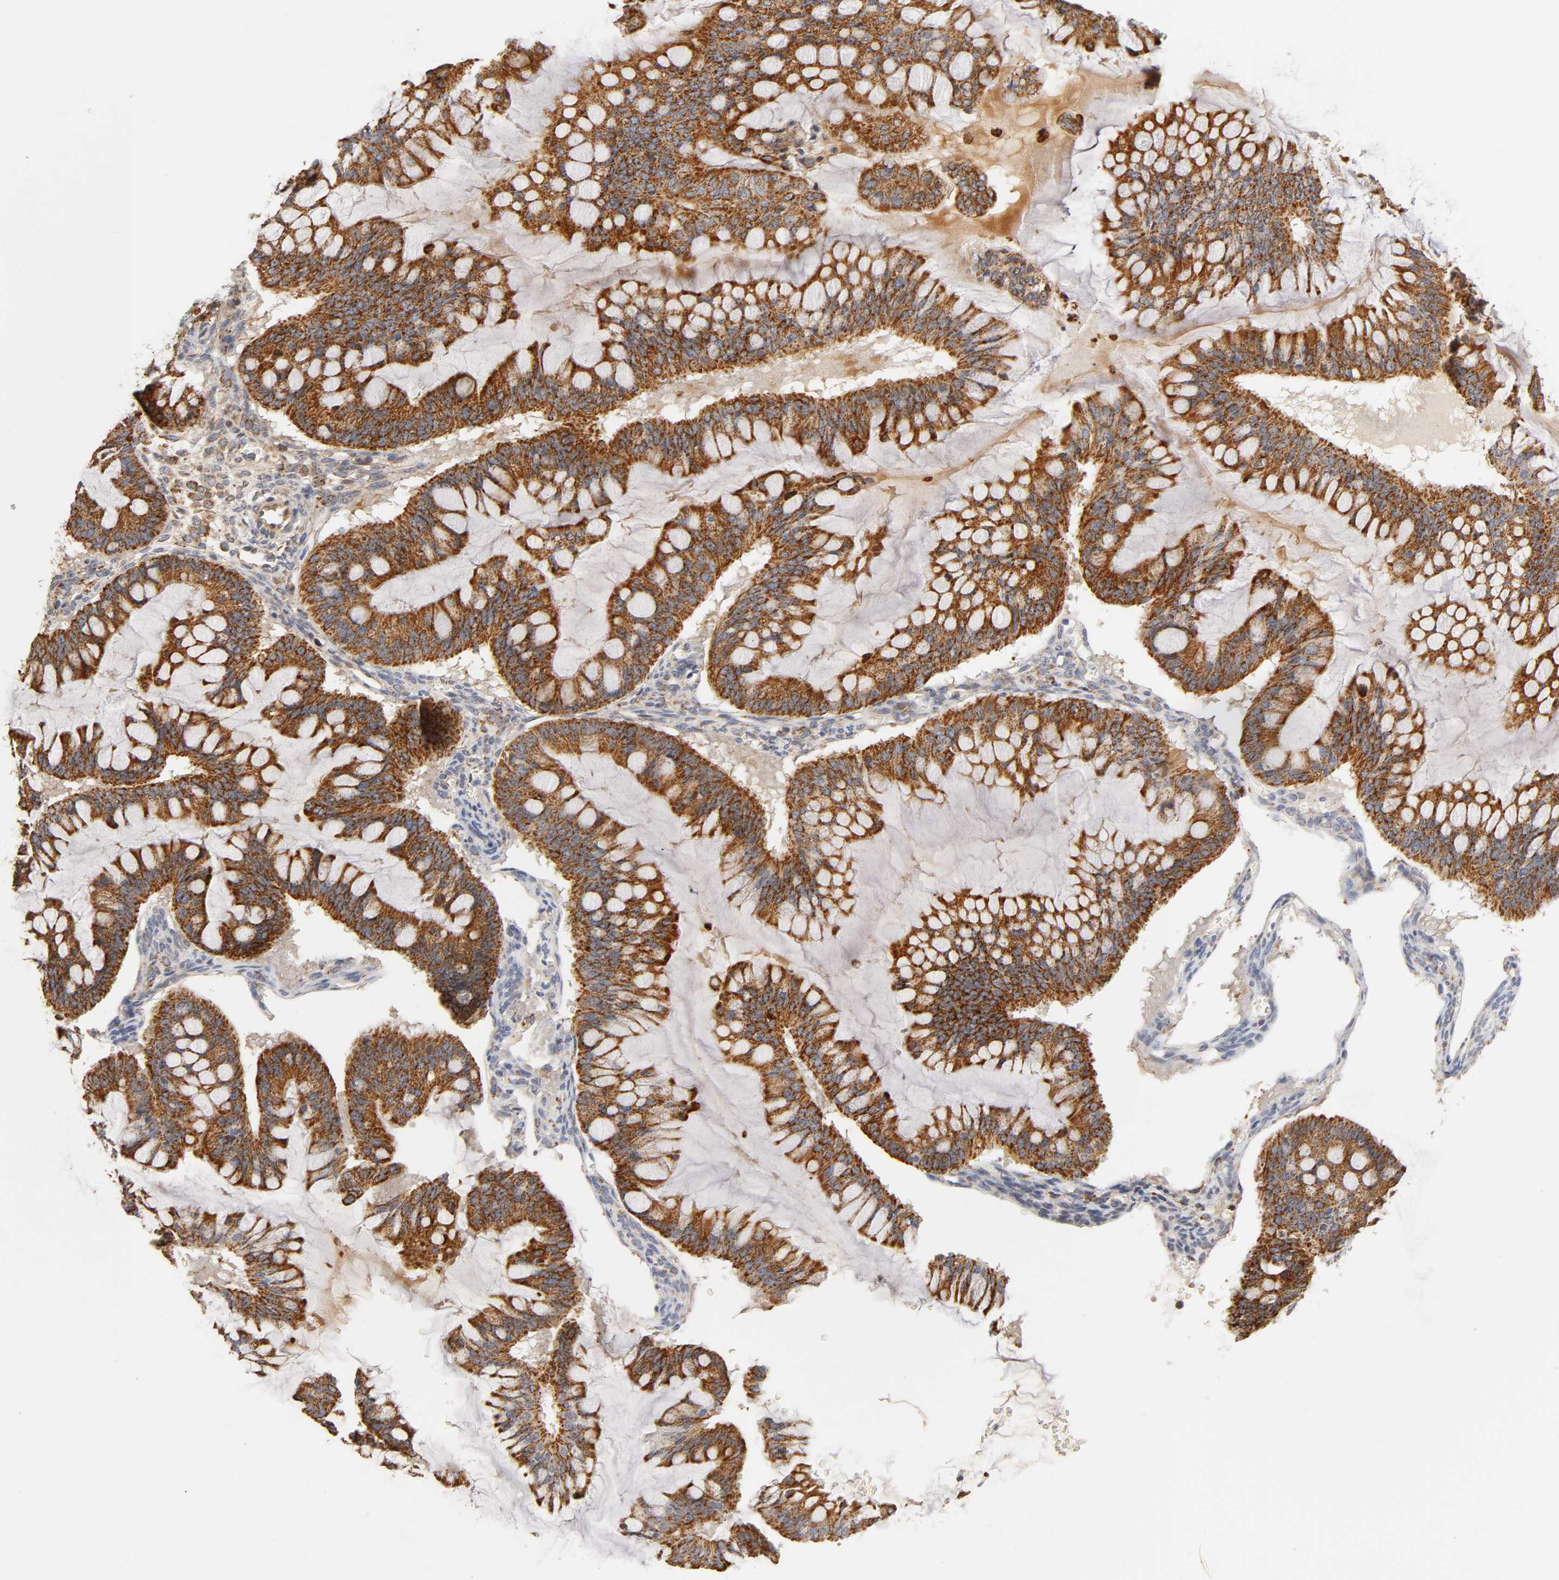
{"staining": {"intensity": "strong", "quantity": ">75%", "location": "cytoplasmic/membranous"}, "tissue": "ovarian cancer", "cell_type": "Tumor cells", "image_type": "cancer", "snomed": [{"axis": "morphology", "description": "Cystadenocarcinoma, mucinous, NOS"}, {"axis": "topography", "description": "Ovary"}], "caption": "The histopathology image exhibits a brown stain indicating the presence of a protein in the cytoplasmic/membranous of tumor cells in ovarian cancer (mucinous cystadenocarcinoma).", "gene": "ISG15", "patient": {"sex": "female", "age": 73}}